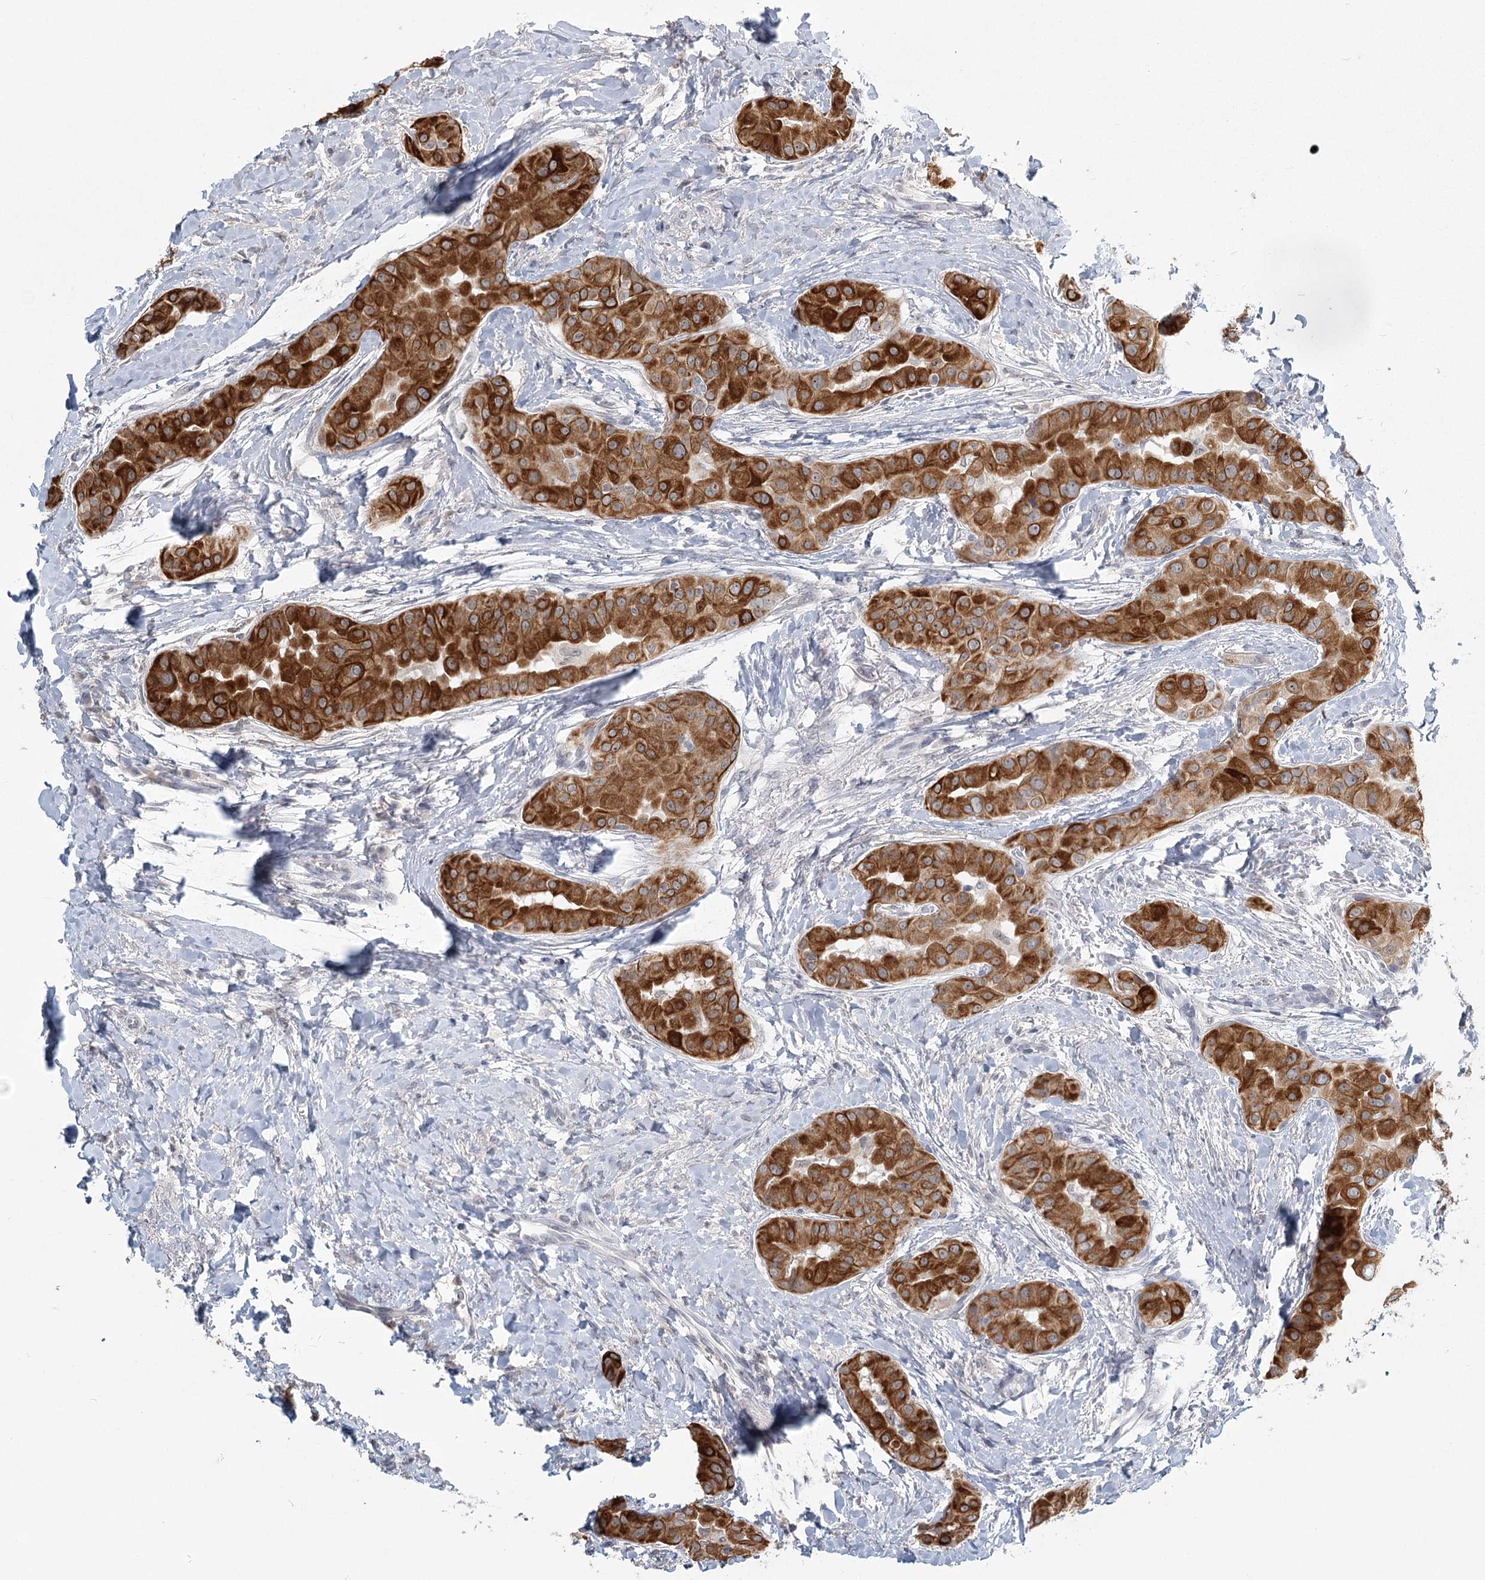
{"staining": {"intensity": "strong", "quantity": ">75%", "location": "cytoplasmic/membranous"}, "tissue": "thyroid cancer", "cell_type": "Tumor cells", "image_type": "cancer", "snomed": [{"axis": "morphology", "description": "Papillary adenocarcinoma, NOS"}, {"axis": "topography", "description": "Thyroid gland"}], "caption": "Thyroid papillary adenocarcinoma was stained to show a protein in brown. There is high levels of strong cytoplasmic/membranous expression in about >75% of tumor cells.", "gene": "TMEM70", "patient": {"sex": "male", "age": 33}}